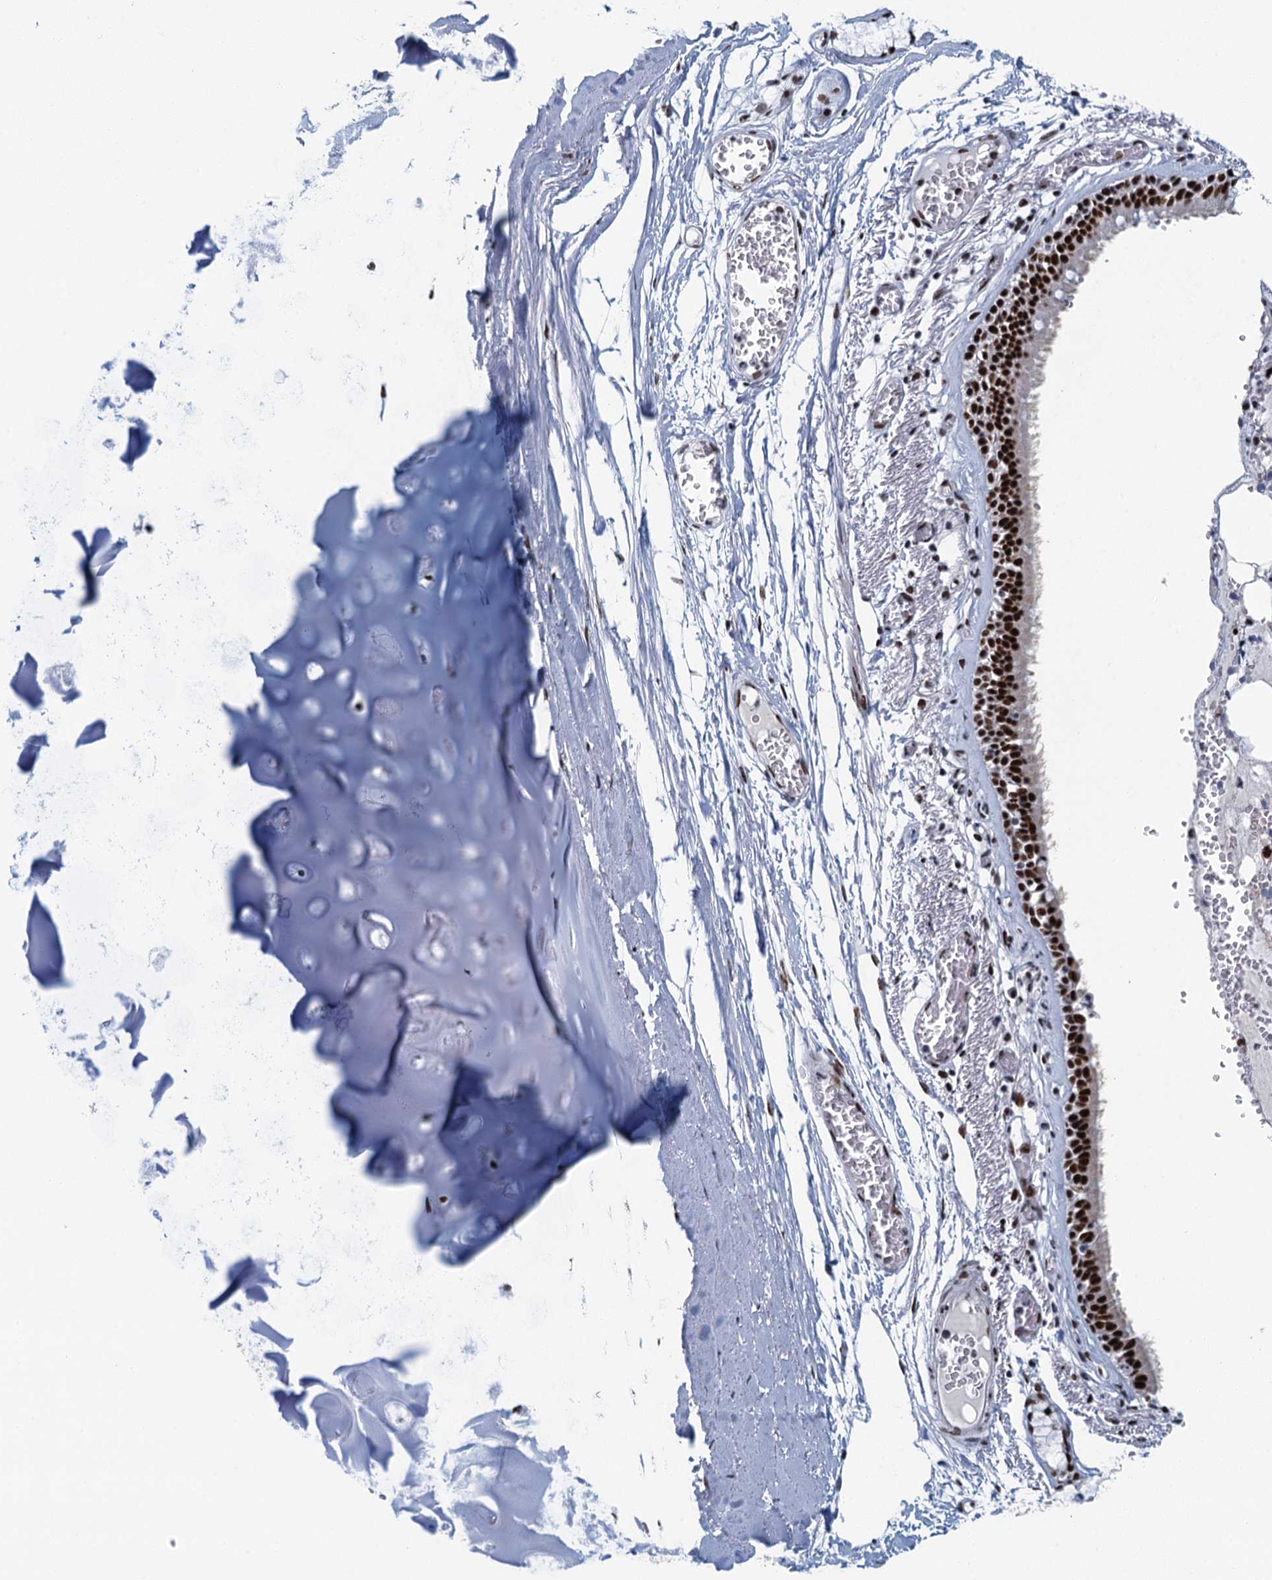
{"staining": {"intensity": "strong", "quantity": "25%-75%", "location": "nuclear"}, "tissue": "bronchus", "cell_type": "Respiratory epithelial cells", "image_type": "normal", "snomed": [{"axis": "morphology", "description": "Normal tissue, NOS"}, {"axis": "topography", "description": "Bronchus"}, {"axis": "topography", "description": "Lung"}], "caption": "High-magnification brightfield microscopy of unremarkable bronchus stained with DAB (brown) and counterstained with hematoxylin (blue). respiratory epithelial cells exhibit strong nuclear staining is identified in approximately25%-75% of cells.", "gene": "TTLL9", "patient": {"sex": "male", "age": 56}}